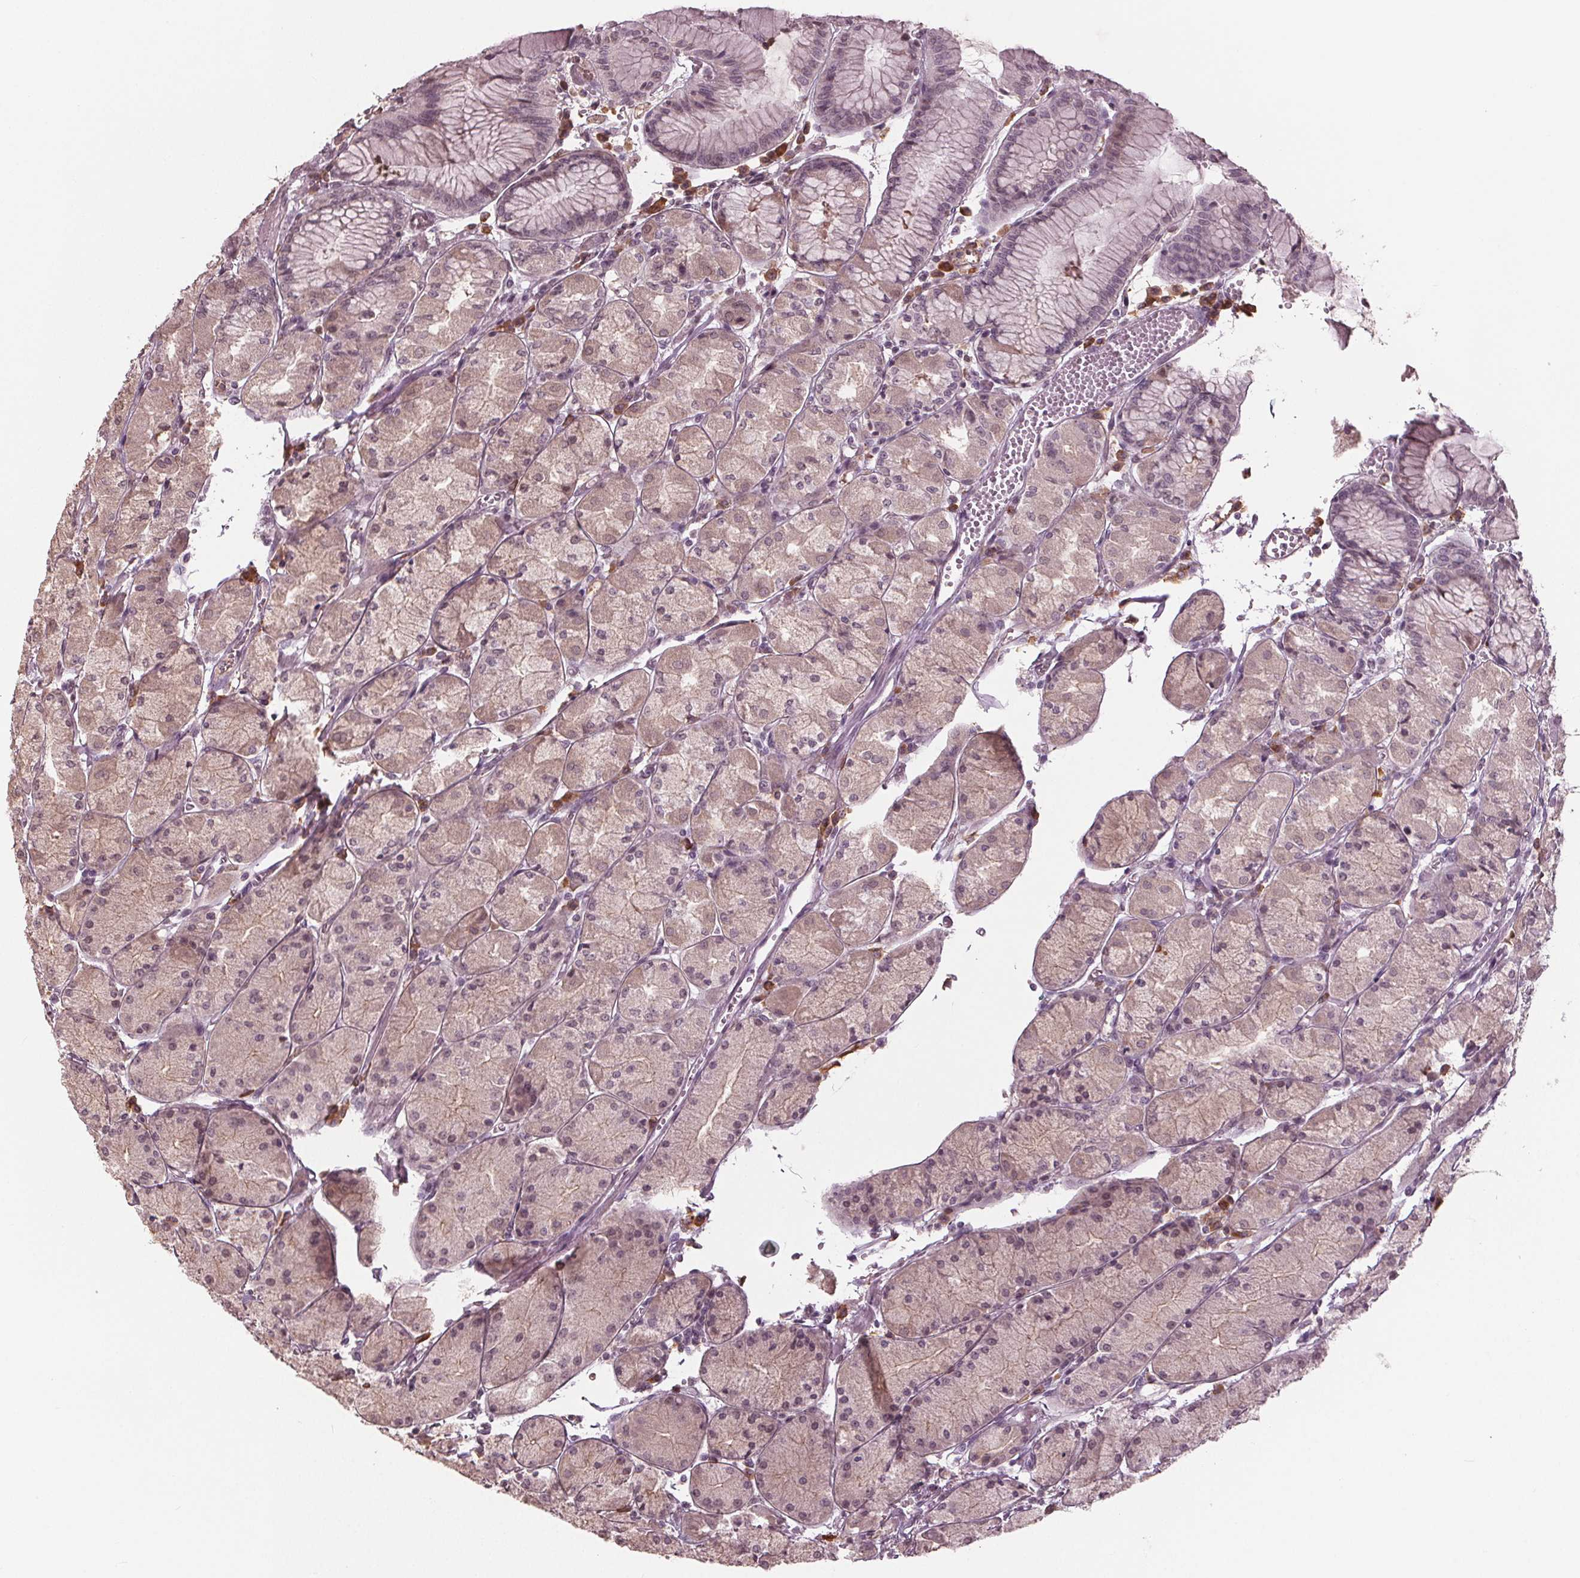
{"staining": {"intensity": "negative", "quantity": "none", "location": "none"}, "tissue": "stomach", "cell_type": "Glandular cells", "image_type": "normal", "snomed": [{"axis": "morphology", "description": "Normal tissue, NOS"}, {"axis": "topography", "description": "Stomach, upper"}], "caption": "Histopathology image shows no protein expression in glandular cells of normal stomach. (DAB (3,3'-diaminobenzidine) immunohistochemistry (IHC), high magnification).", "gene": "CXCL16", "patient": {"sex": "male", "age": 69}}